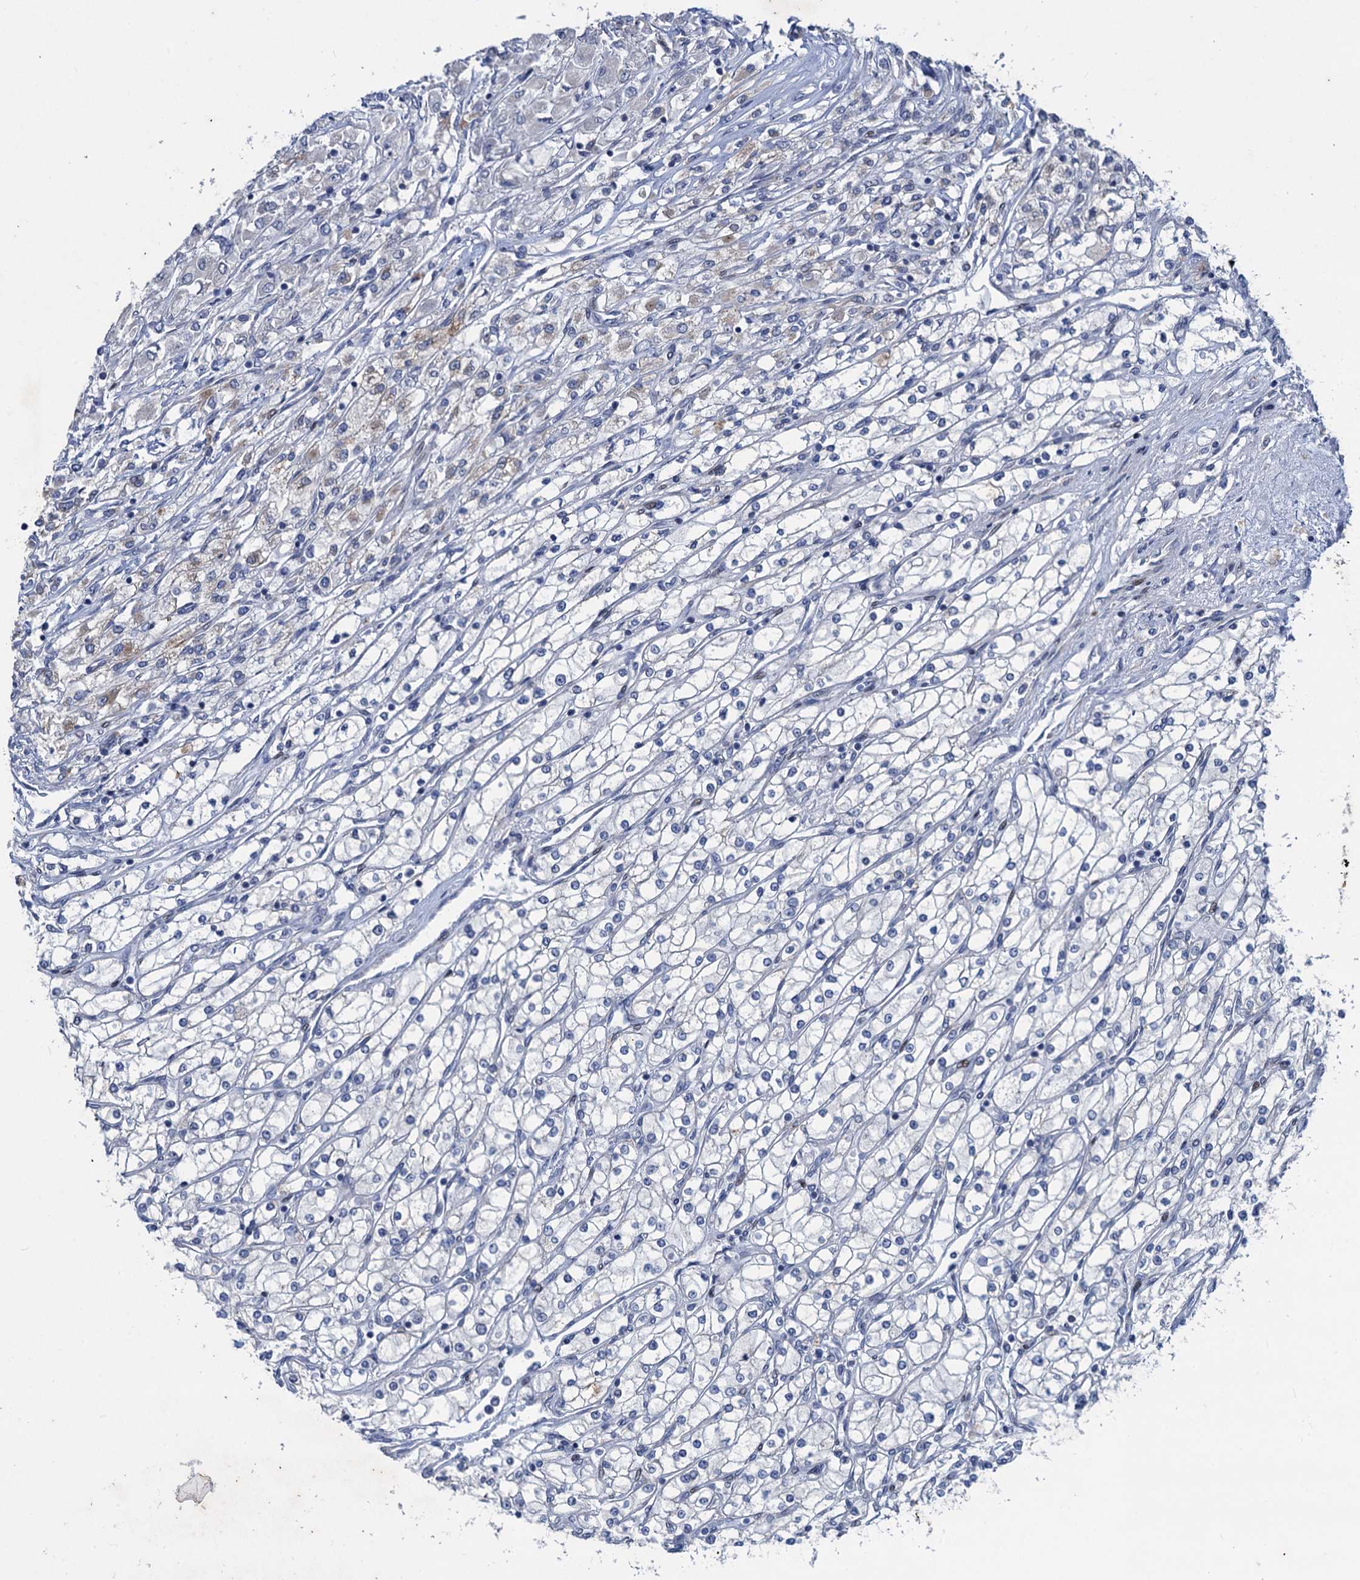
{"staining": {"intensity": "negative", "quantity": "none", "location": "none"}, "tissue": "renal cancer", "cell_type": "Tumor cells", "image_type": "cancer", "snomed": [{"axis": "morphology", "description": "Adenocarcinoma, NOS"}, {"axis": "topography", "description": "Kidney"}], "caption": "The micrograph displays no staining of tumor cells in renal cancer (adenocarcinoma). (Brightfield microscopy of DAB immunohistochemistry (IHC) at high magnification).", "gene": "ESYT3", "patient": {"sex": "male", "age": 80}}